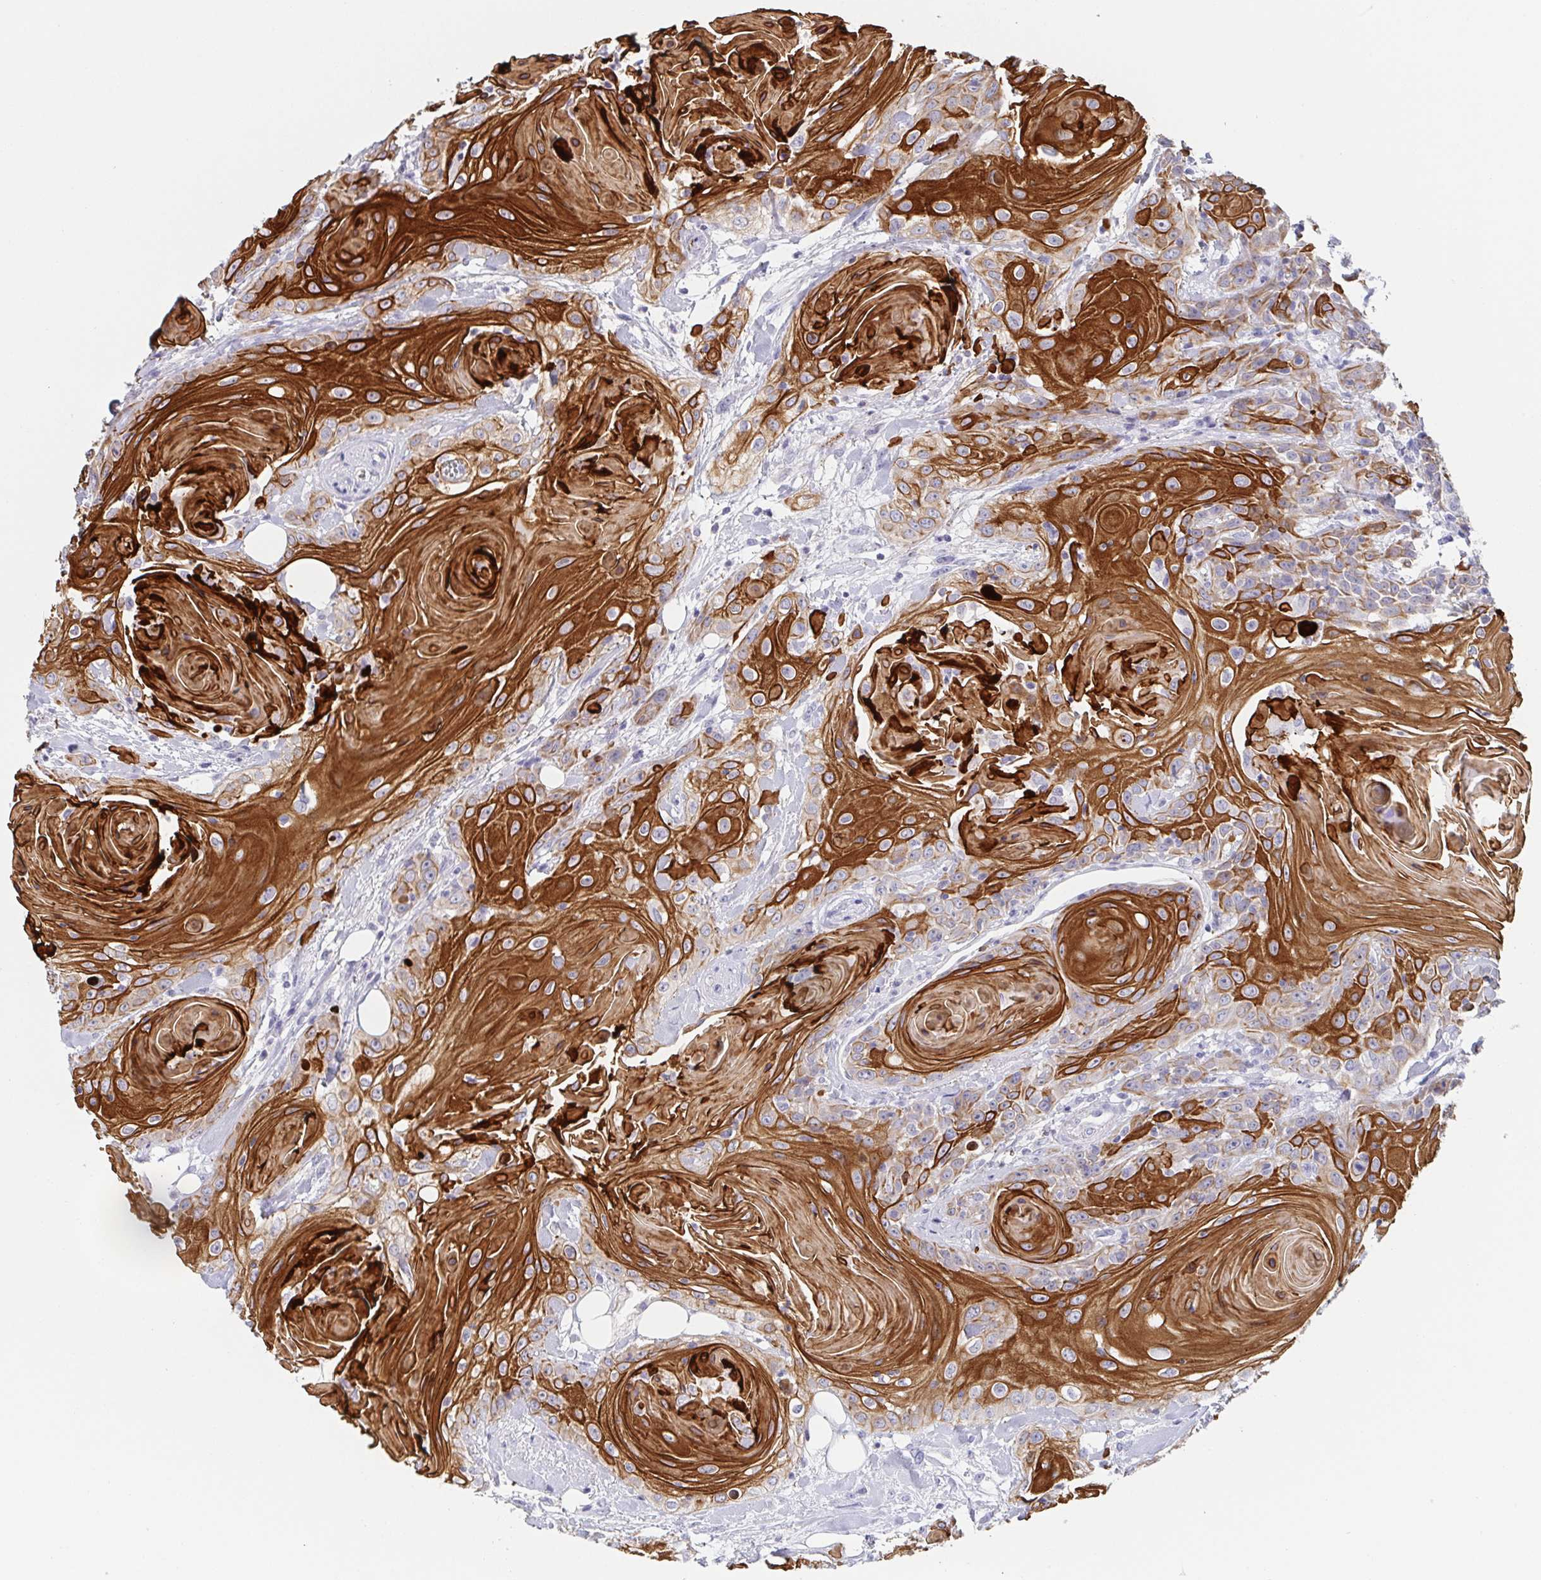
{"staining": {"intensity": "strong", "quantity": ">75%", "location": "cytoplasmic/membranous"}, "tissue": "head and neck cancer", "cell_type": "Tumor cells", "image_type": "cancer", "snomed": [{"axis": "morphology", "description": "Squamous cell carcinoma, NOS"}, {"axis": "topography", "description": "Head-Neck"}], "caption": "Protein staining displays strong cytoplasmic/membranous expression in approximately >75% of tumor cells in squamous cell carcinoma (head and neck). The protein of interest is stained brown, and the nuclei are stained in blue (DAB IHC with brightfield microscopy, high magnification).", "gene": "RHOV", "patient": {"sex": "female", "age": 84}}